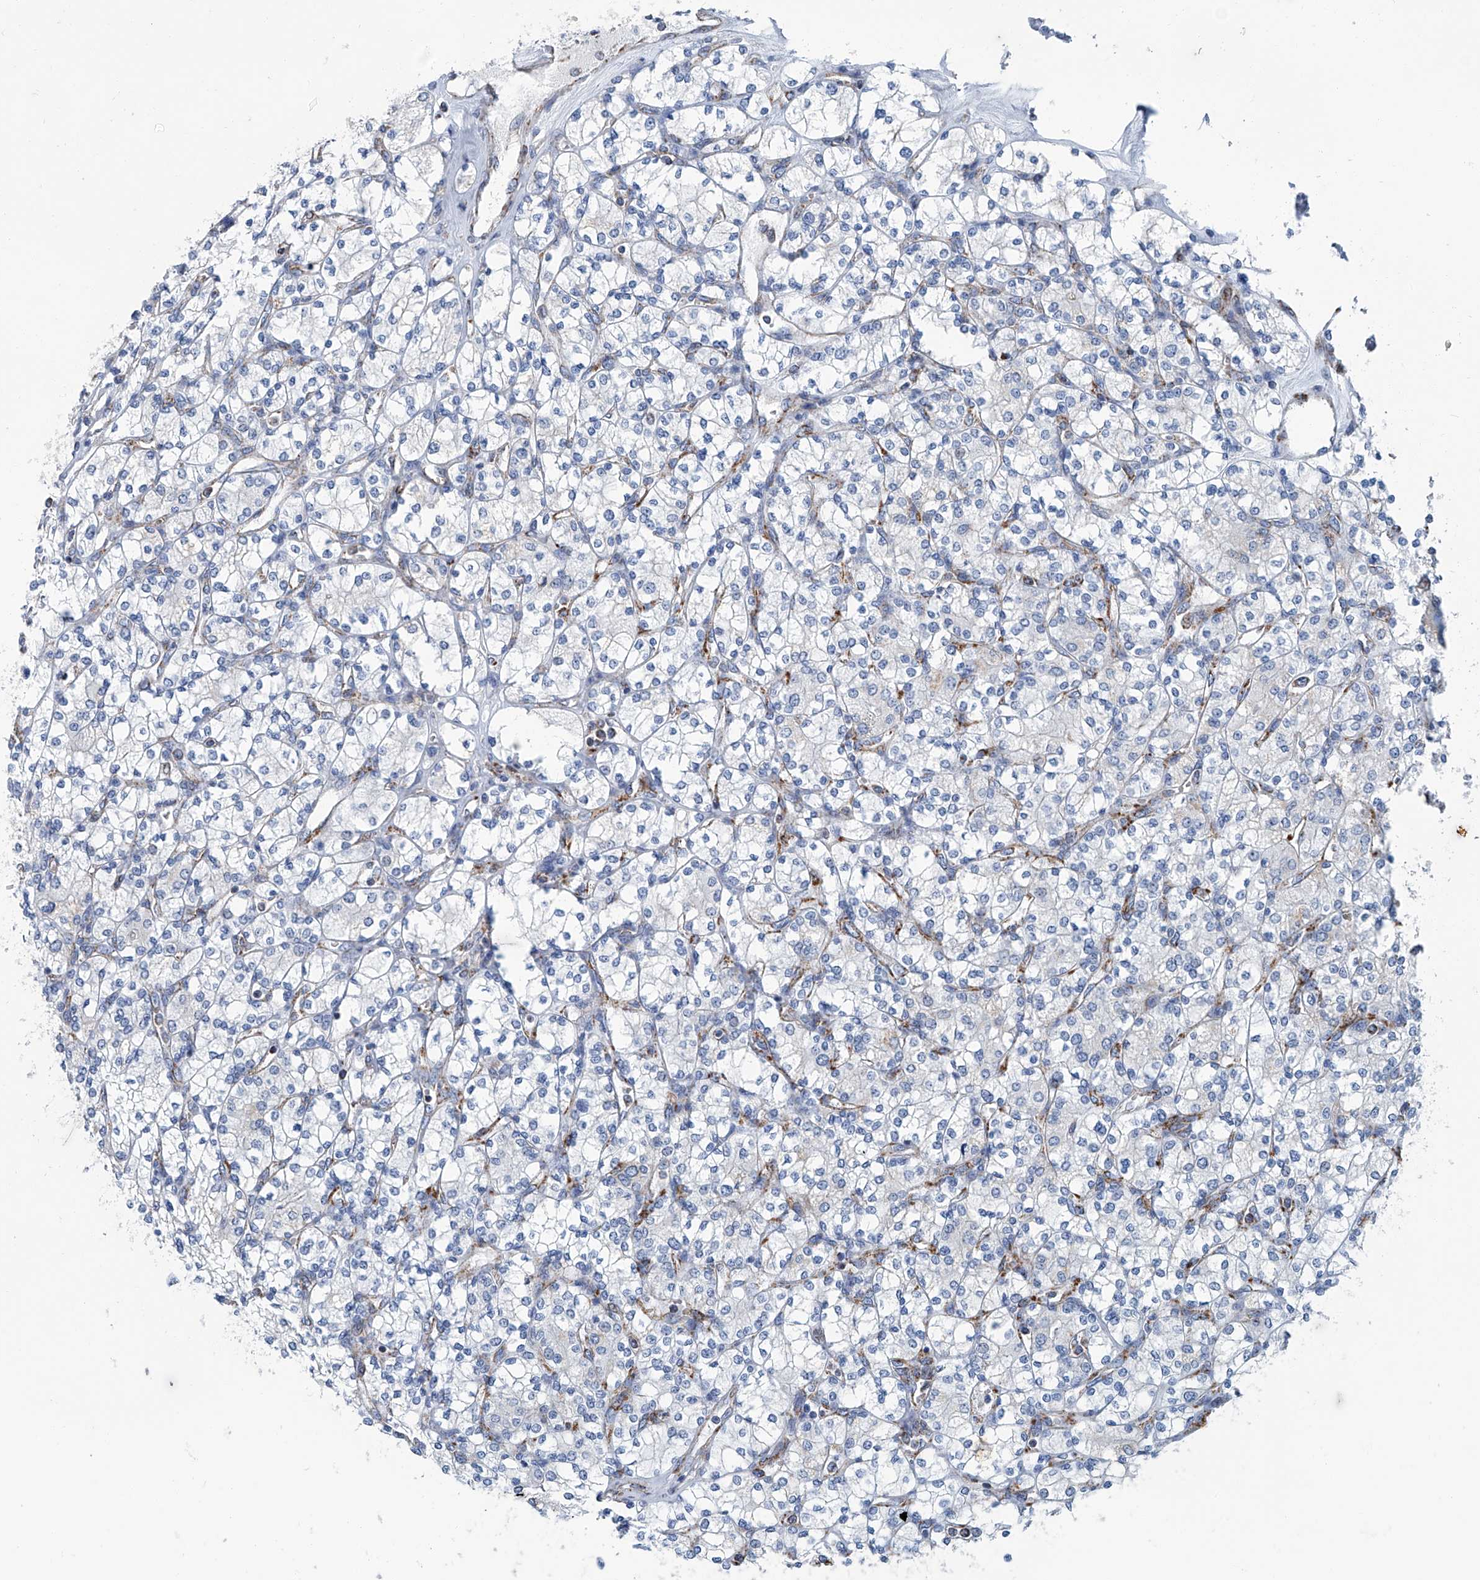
{"staining": {"intensity": "negative", "quantity": "none", "location": "none"}, "tissue": "renal cancer", "cell_type": "Tumor cells", "image_type": "cancer", "snomed": [{"axis": "morphology", "description": "Adenocarcinoma, NOS"}, {"axis": "topography", "description": "Kidney"}], "caption": "The immunohistochemistry (IHC) photomicrograph has no significant expression in tumor cells of renal cancer (adenocarcinoma) tissue.", "gene": "MT-ND1", "patient": {"sex": "male", "age": 77}}